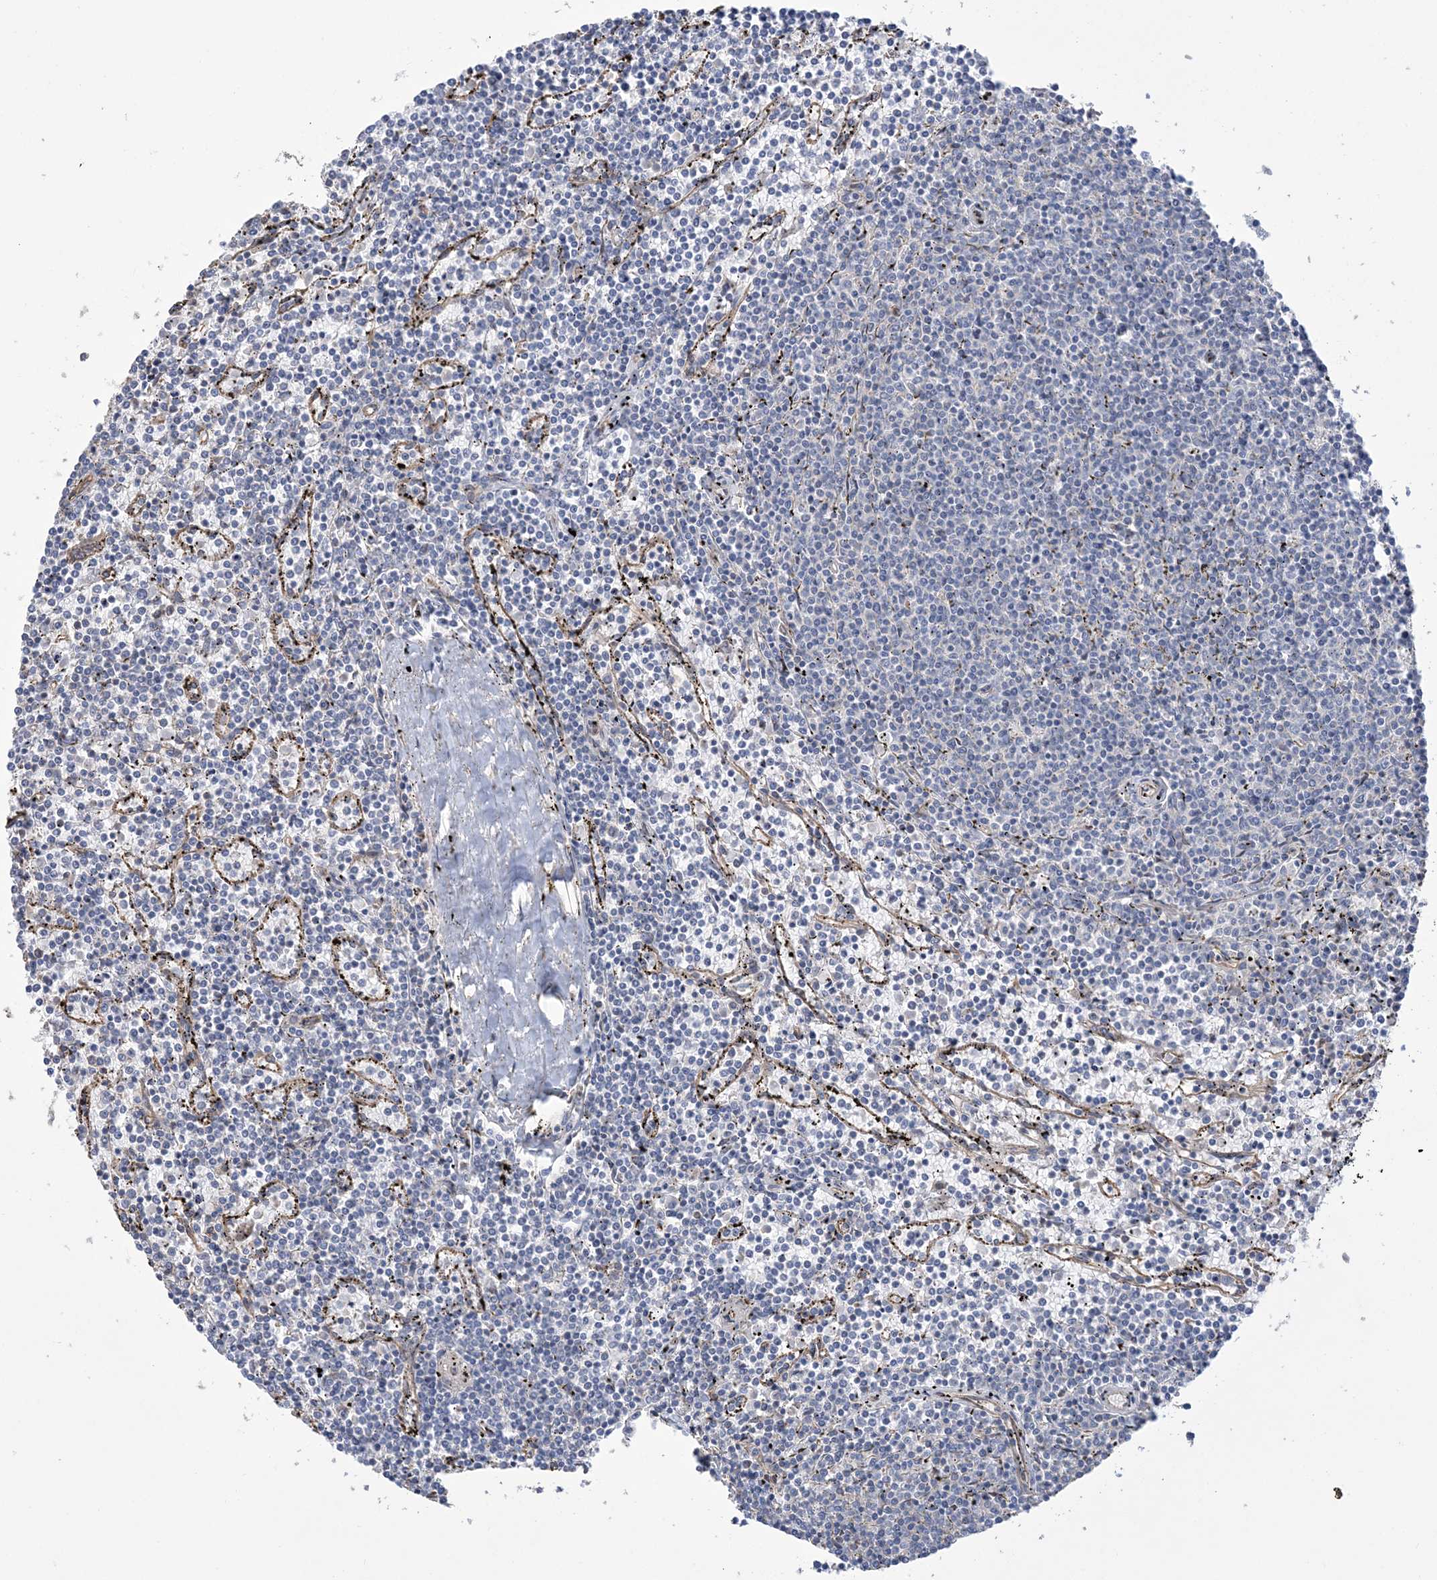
{"staining": {"intensity": "negative", "quantity": "none", "location": "none"}, "tissue": "lymphoma", "cell_type": "Tumor cells", "image_type": "cancer", "snomed": [{"axis": "morphology", "description": "Malignant lymphoma, non-Hodgkin's type, Low grade"}, {"axis": "topography", "description": "Spleen"}], "caption": "Tumor cells are negative for protein expression in human lymphoma.", "gene": "ZNF821", "patient": {"sex": "female", "age": 50}}